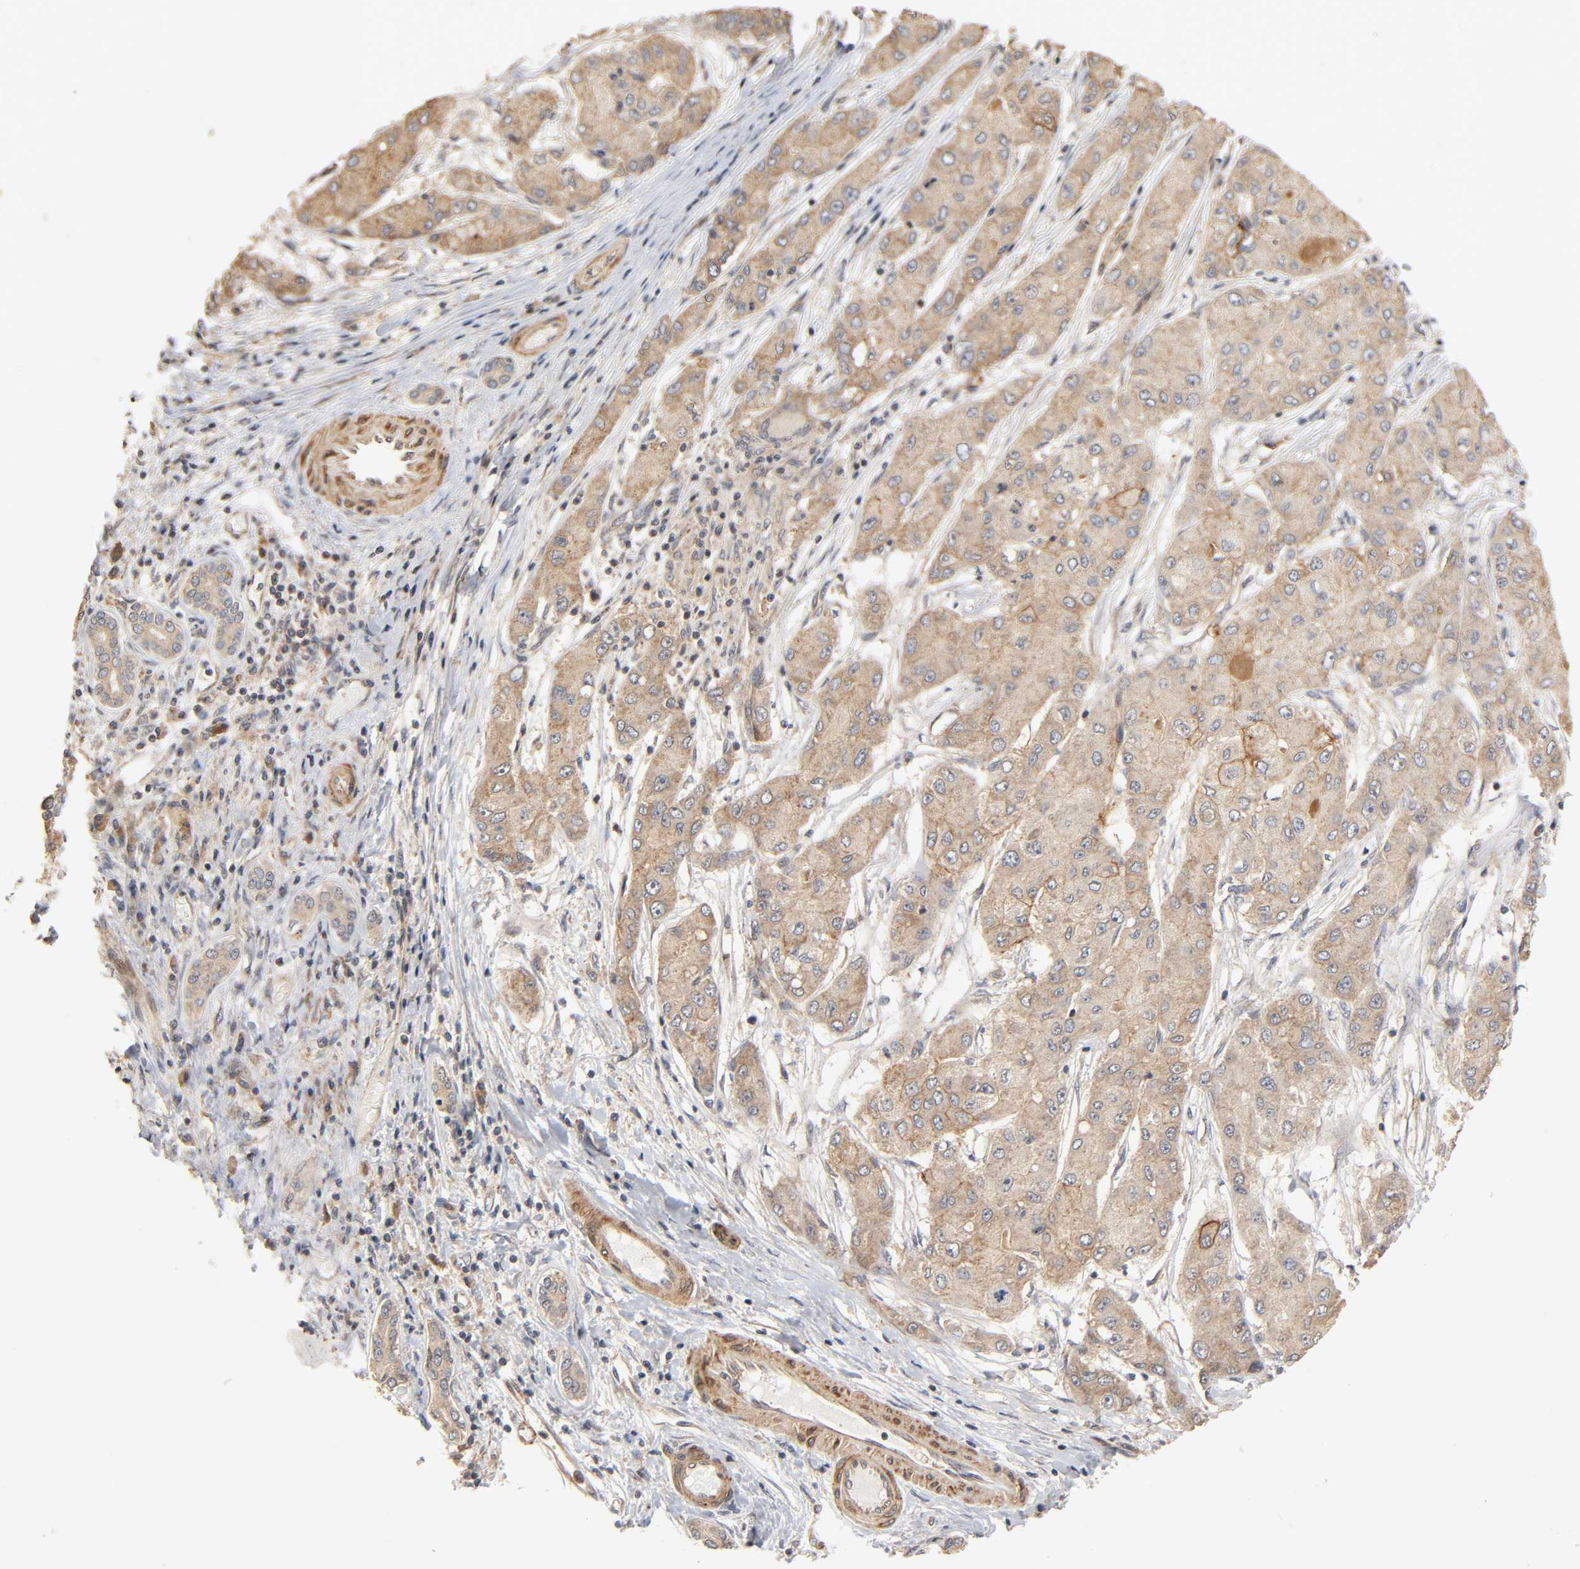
{"staining": {"intensity": "moderate", "quantity": ">75%", "location": "cytoplasmic/membranous"}, "tissue": "liver cancer", "cell_type": "Tumor cells", "image_type": "cancer", "snomed": [{"axis": "morphology", "description": "Carcinoma, Hepatocellular, NOS"}, {"axis": "topography", "description": "Liver"}], "caption": "Immunohistochemistry (IHC) staining of liver cancer, which exhibits medium levels of moderate cytoplasmic/membranous expression in about >75% of tumor cells indicating moderate cytoplasmic/membranous protein staining. The staining was performed using DAB (3,3'-diaminobenzidine) (brown) for protein detection and nuclei were counterstained in hematoxylin (blue).", "gene": "NEMF", "patient": {"sex": "male", "age": 80}}